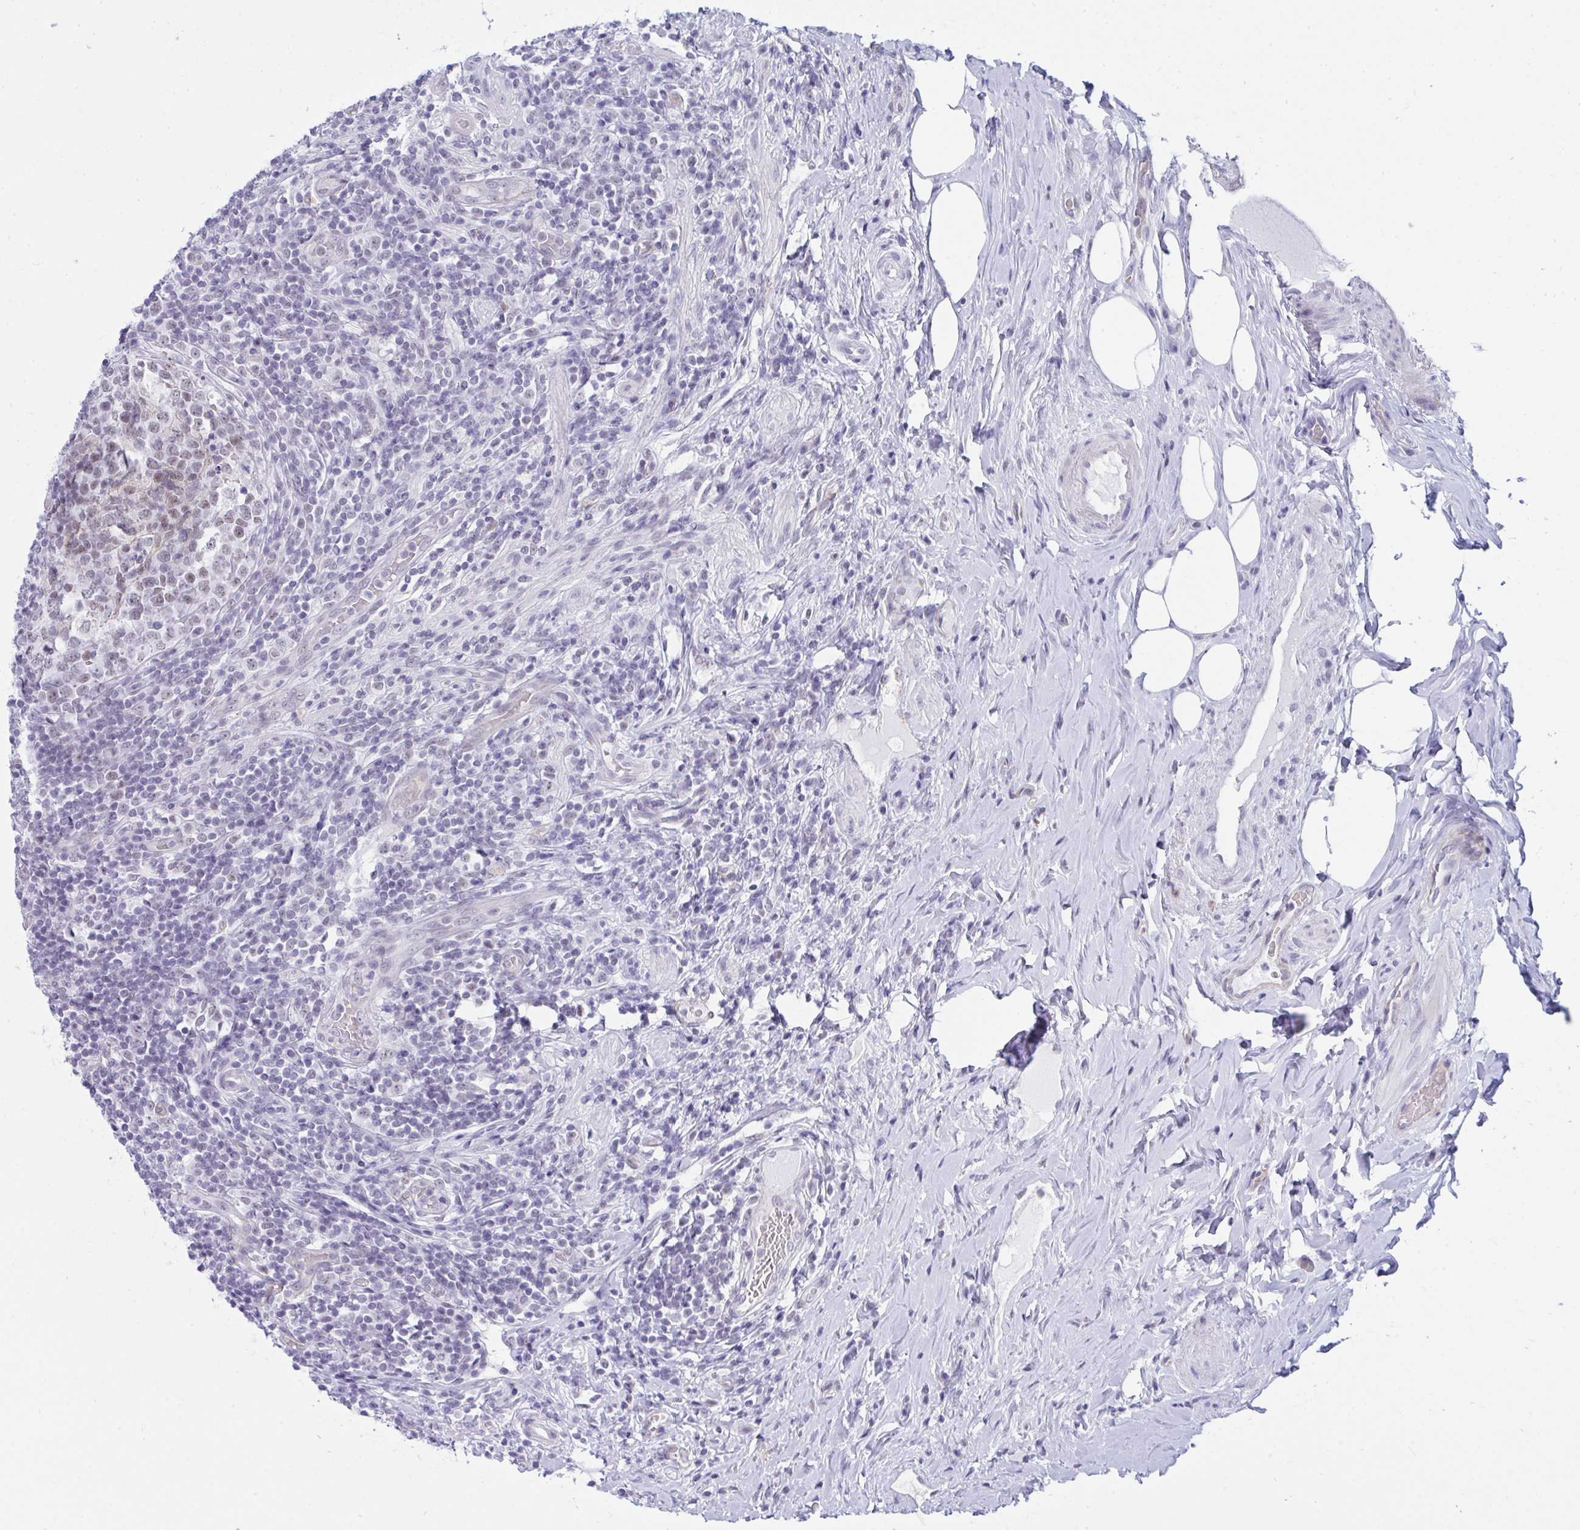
{"staining": {"intensity": "negative", "quantity": "none", "location": "none"}, "tissue": "appendix", "cell_type": "Glandular cells", "image_type": "normal", "snomed": [{"axis": "morphology", "description": "Normal tissue, NOS"}, {"axis": "topography", "description": "Appendix"}], "caption": "This is an IHC micrograph of normal human appendix. There is no staining in glandular cells.", "gene": "CDK13", "patient": {"sex": "female", "age": 43}}